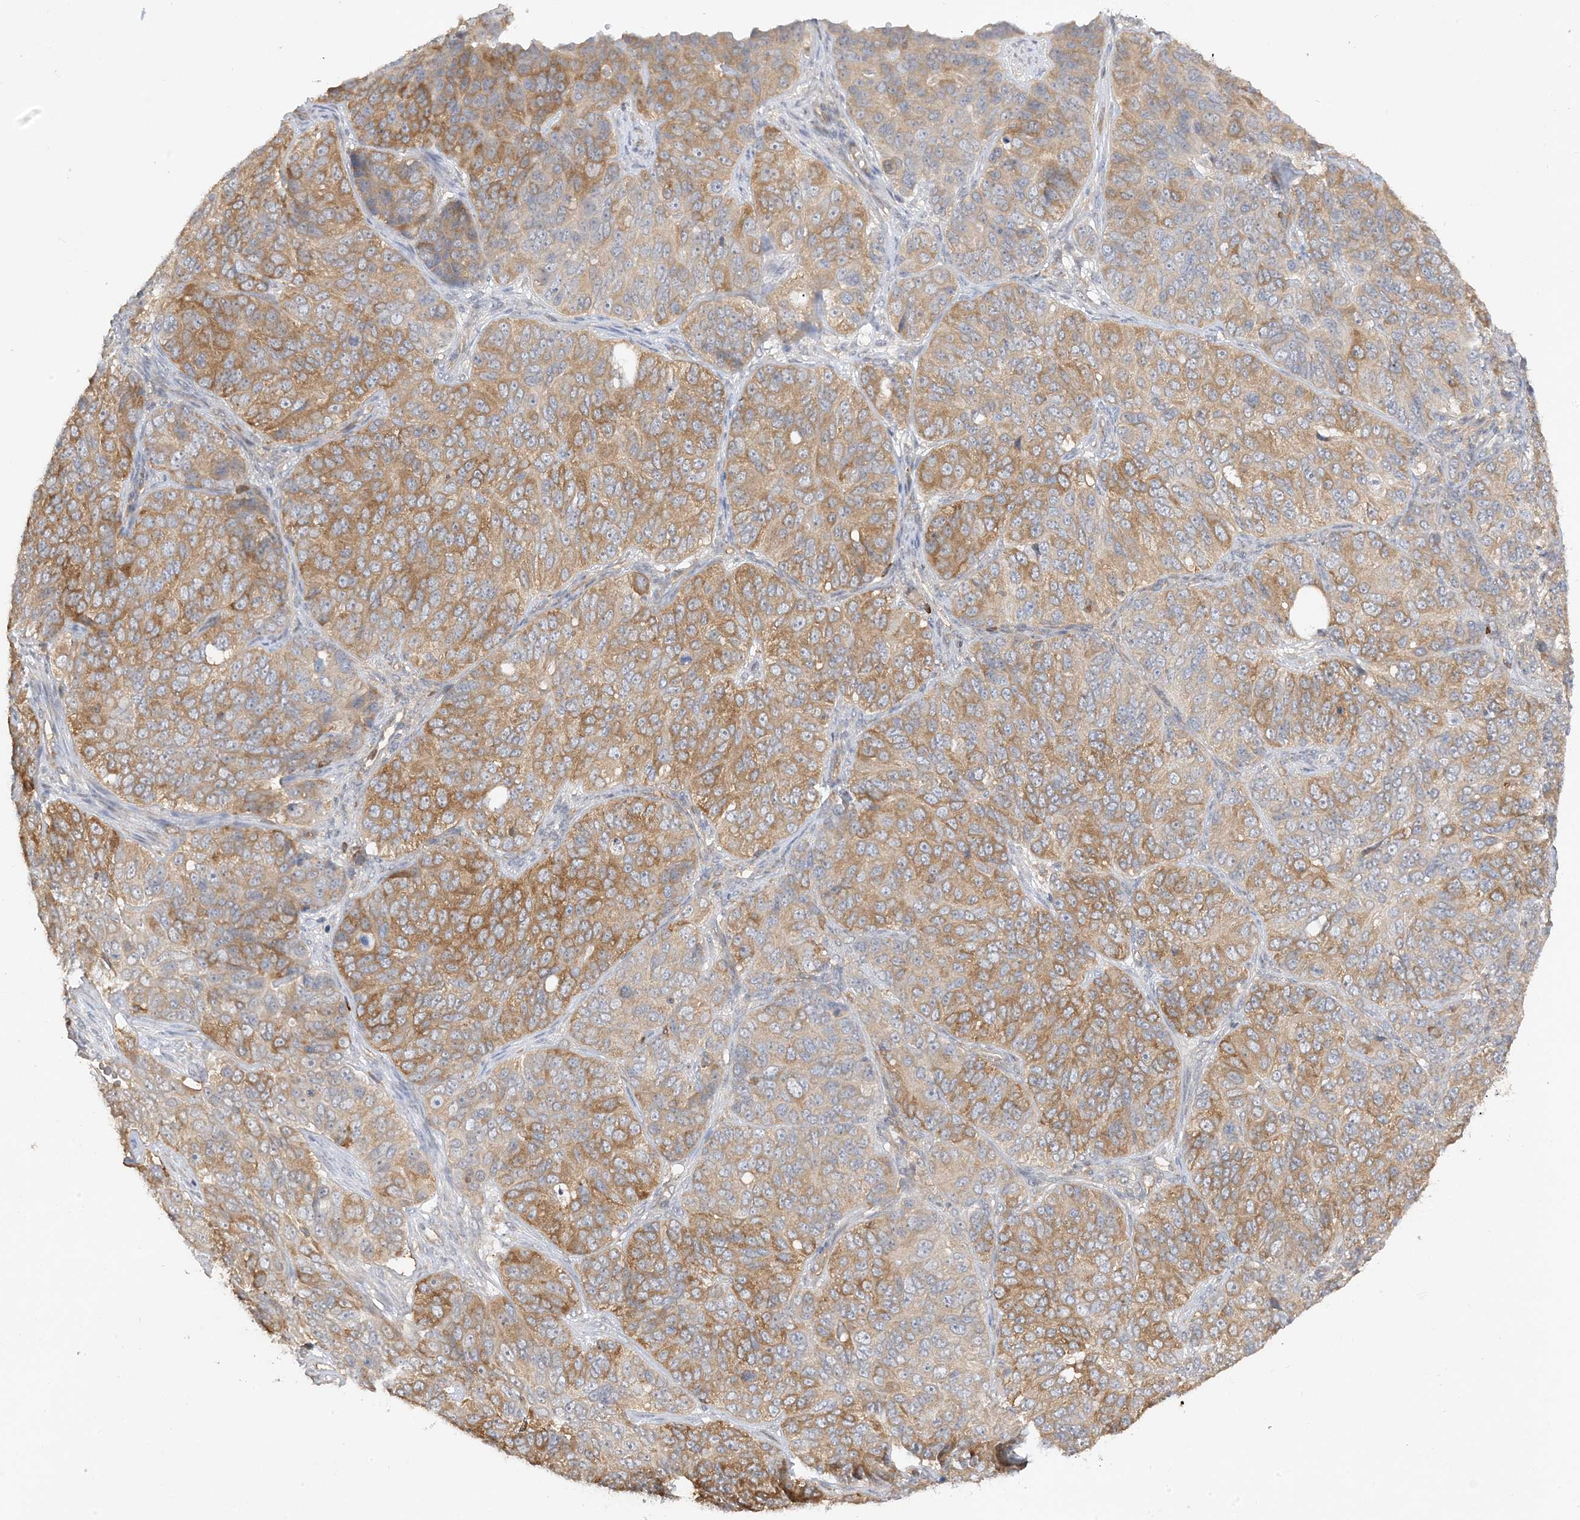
{"staining": {"intensity": "moderate", "quantity": "25%-75%", "location": "cytoplasmic/membranous"}, "tissue": "ovarian cancer", "cell_type": "Tumor cells", "image_type": "cancer", "snomed": [{"axis": "morphology", "description": "Carcinoma, endometroid"}, {"axis": "topography", "description": "Ovary"}], "caption": "This is a histology image of immunohistochemistry (IHC) staining of ovarian cancer, which shows moderate staining in the cytoplasmic/membranous of tumor cells.", "gene": "PHACTR2", "patient": {"sex": "female", "age": 51}}